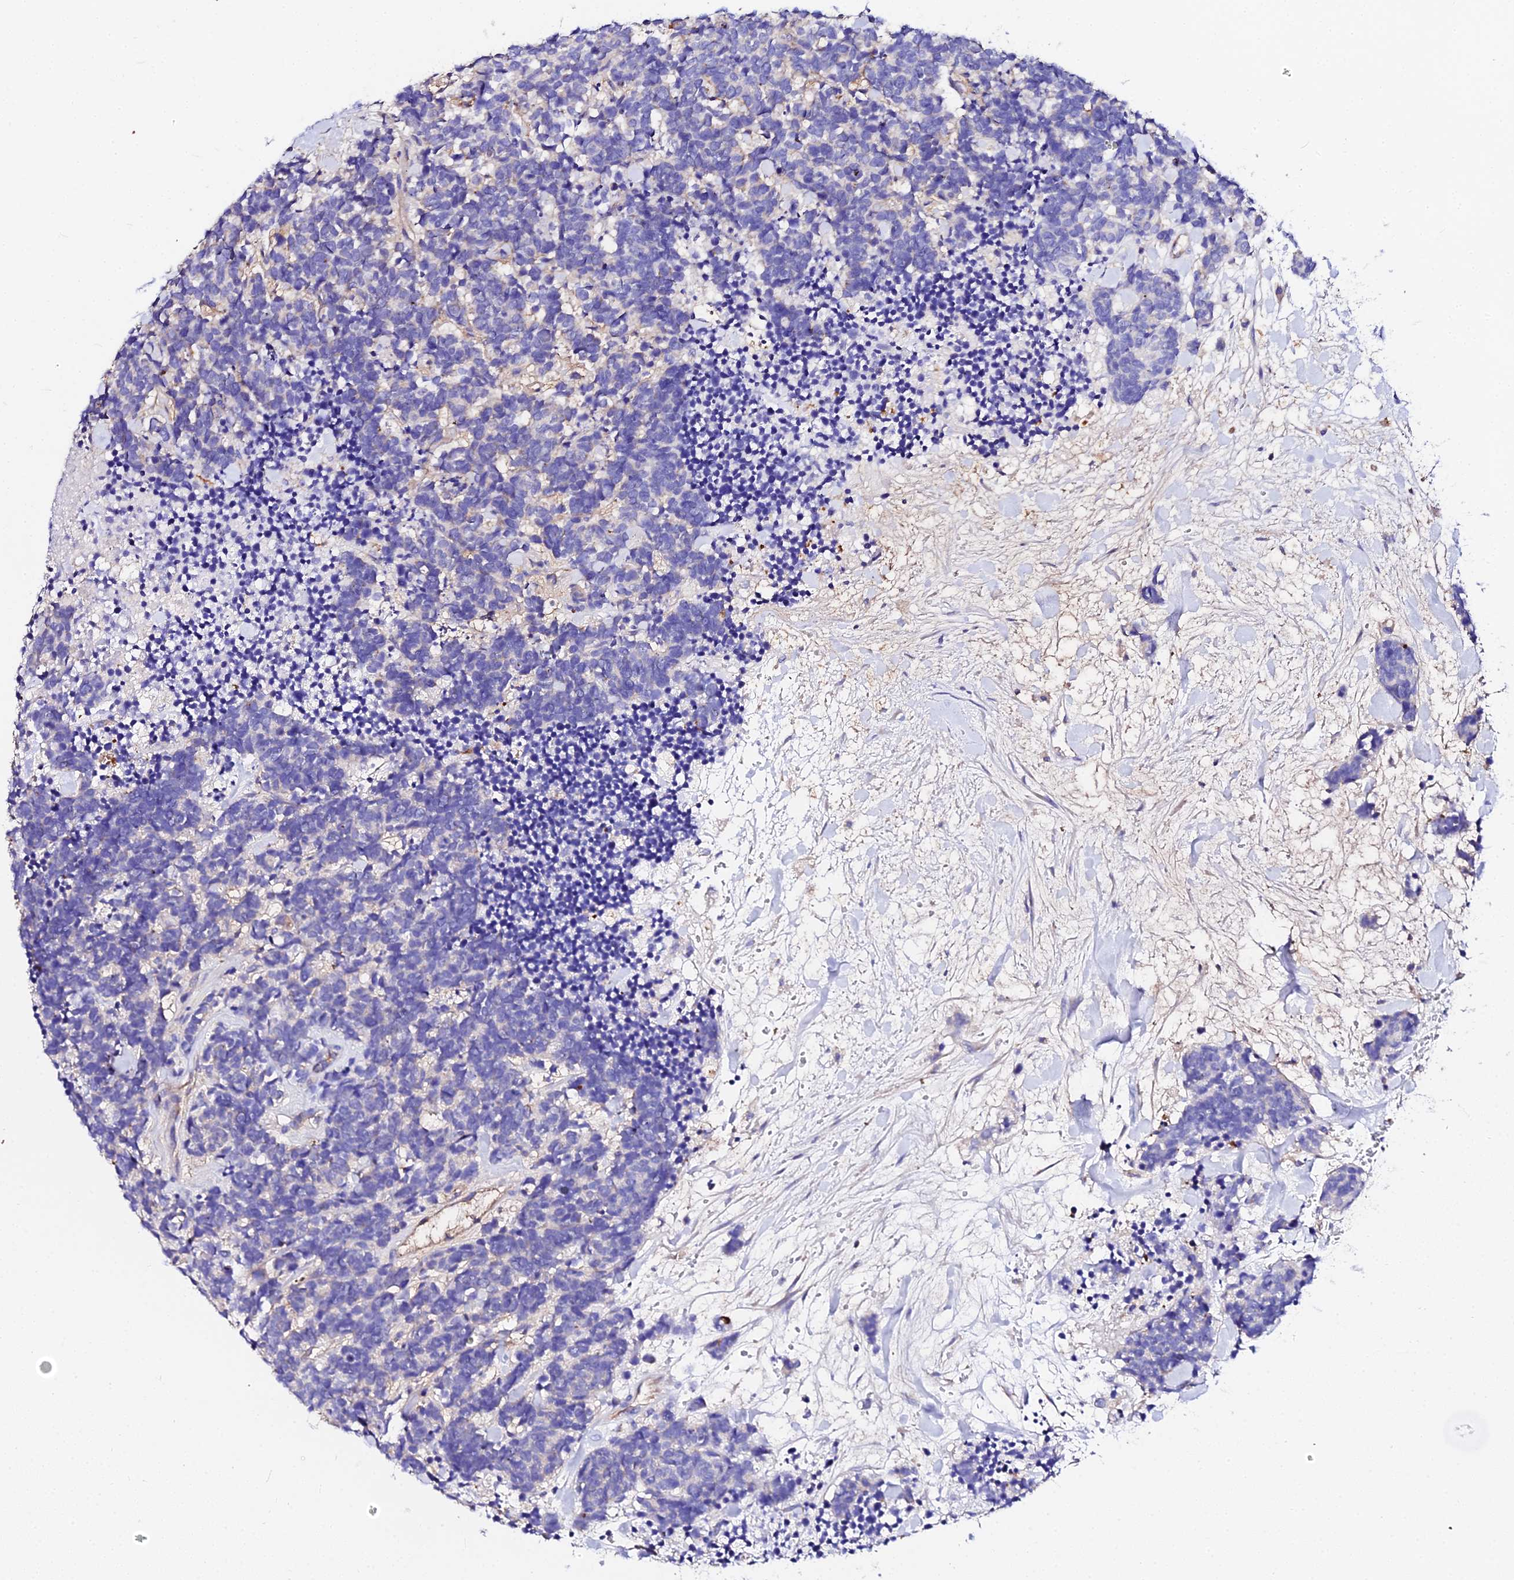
{"staining": {"intensity": "negative", "quantity": "none", "location": "none"}, "tissue": "carcinoid", "cell_type": "Tumor cells", "image_type": "cancer", "snomed": [{"axis": "morphology", "description": "Carcinoma, NOS"}, {"axis": "morphology", "description": "Carcinoid, malignant, NOS"}, {"axis": "topography", "description": "Prostate"}], "caption": "The micrograph displays no staining of tumor cells in carcinoma.", "gene": "DAW1", "patient": {"sex": "male", "age": 57}}